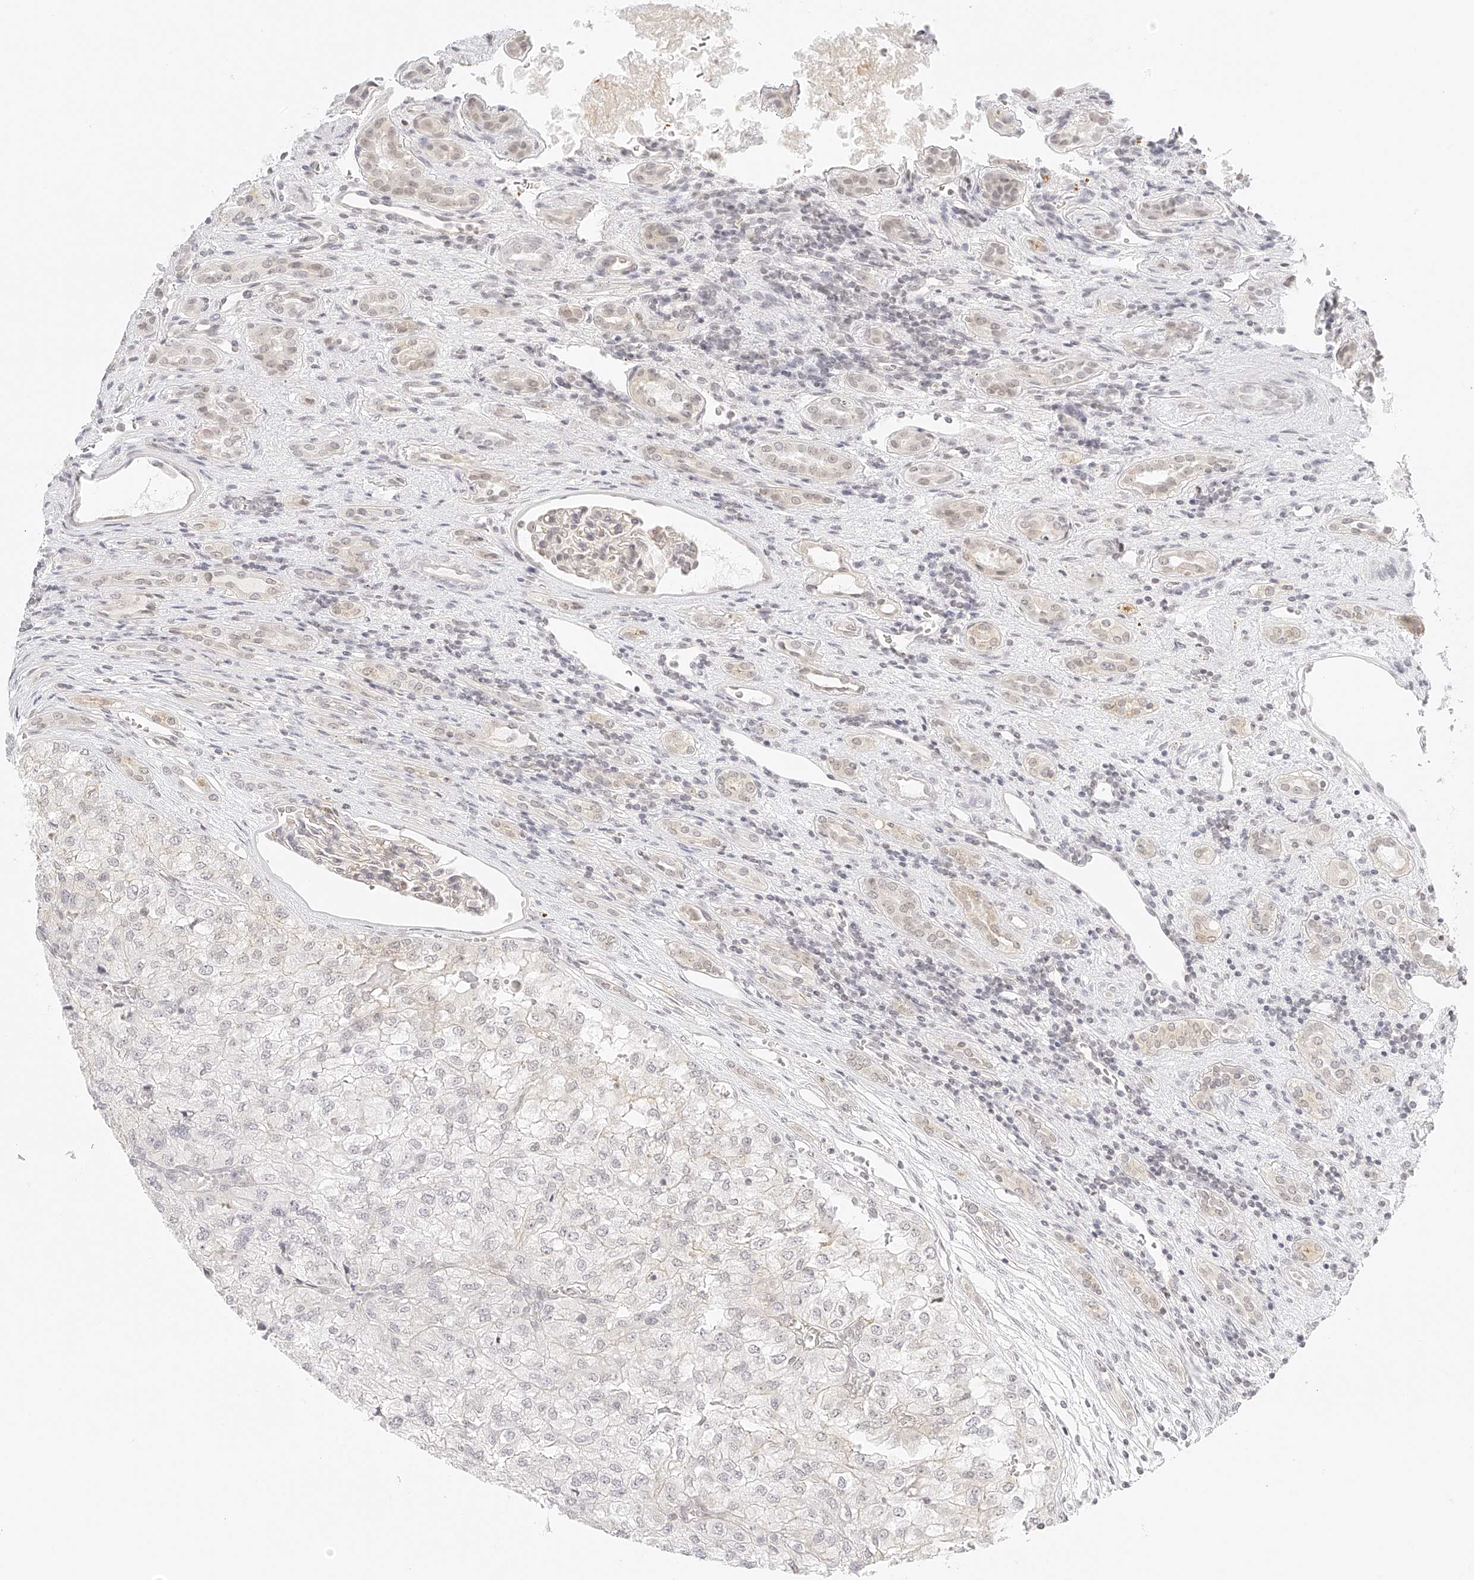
{"staining": {"intensity": "negative", "quantity": "none", "location": "none"}, "tissue": "renal cancer", "cell_type": "Tumor cells", "image_type": "cancer", "snomed": [{"axis": "morphology", "description": "Adenocarcinoma, NOS"}, {"axis": "topography", "description": "Kidney"}], "caption": "DAB (3,3'-diaminobenzidine) immunohistochemical staining of renal adenocarcinoma exhibits no significant staining in tumor cells.", "gene": "ZFP69", "patient": {"sex": "female", "age": 54}}